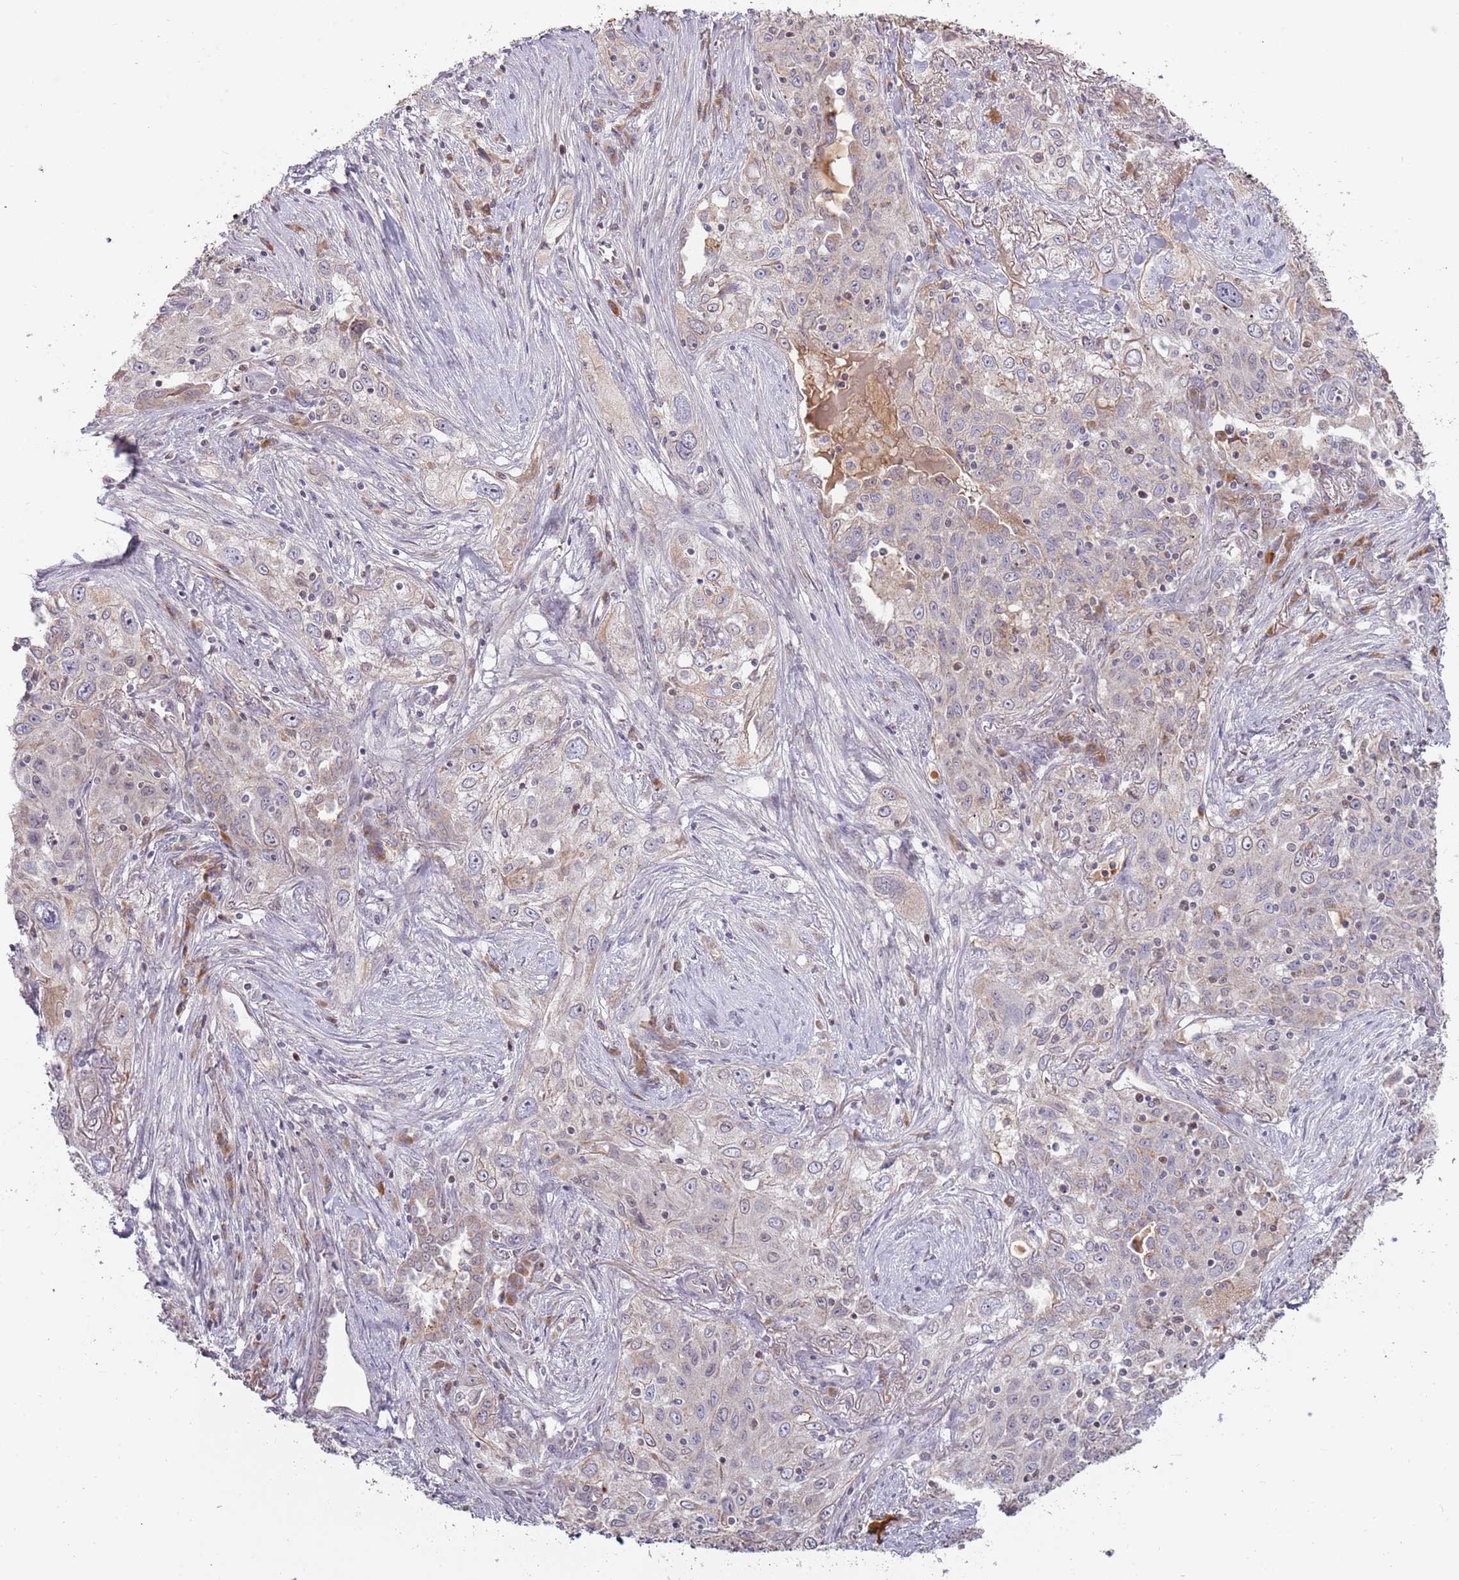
{"staining": {"intensity": "weak", "quantity": "<25%", "location": "cytoplasmic/membranous"}, "tissue": "lung cancer", "cell_type": "Tumor cells", "image_type": "cancer", "snomed": [{"axis": "morphology", "description": "Squamous cell carcinoma, NOS"}, {"axis": "topography", "description": "Lung"}], "caption": "The photomicrograph demonstrates no staining of tumor cells in lung cancer (squamous cell carcinoma). Brightfield microscopy of immunohistochemistry stained with DAB (brown) and hematoxylin (blue), captured at high magnification.", "gene": "SYS1", "patient": {"sex": "female", "age": 69}}